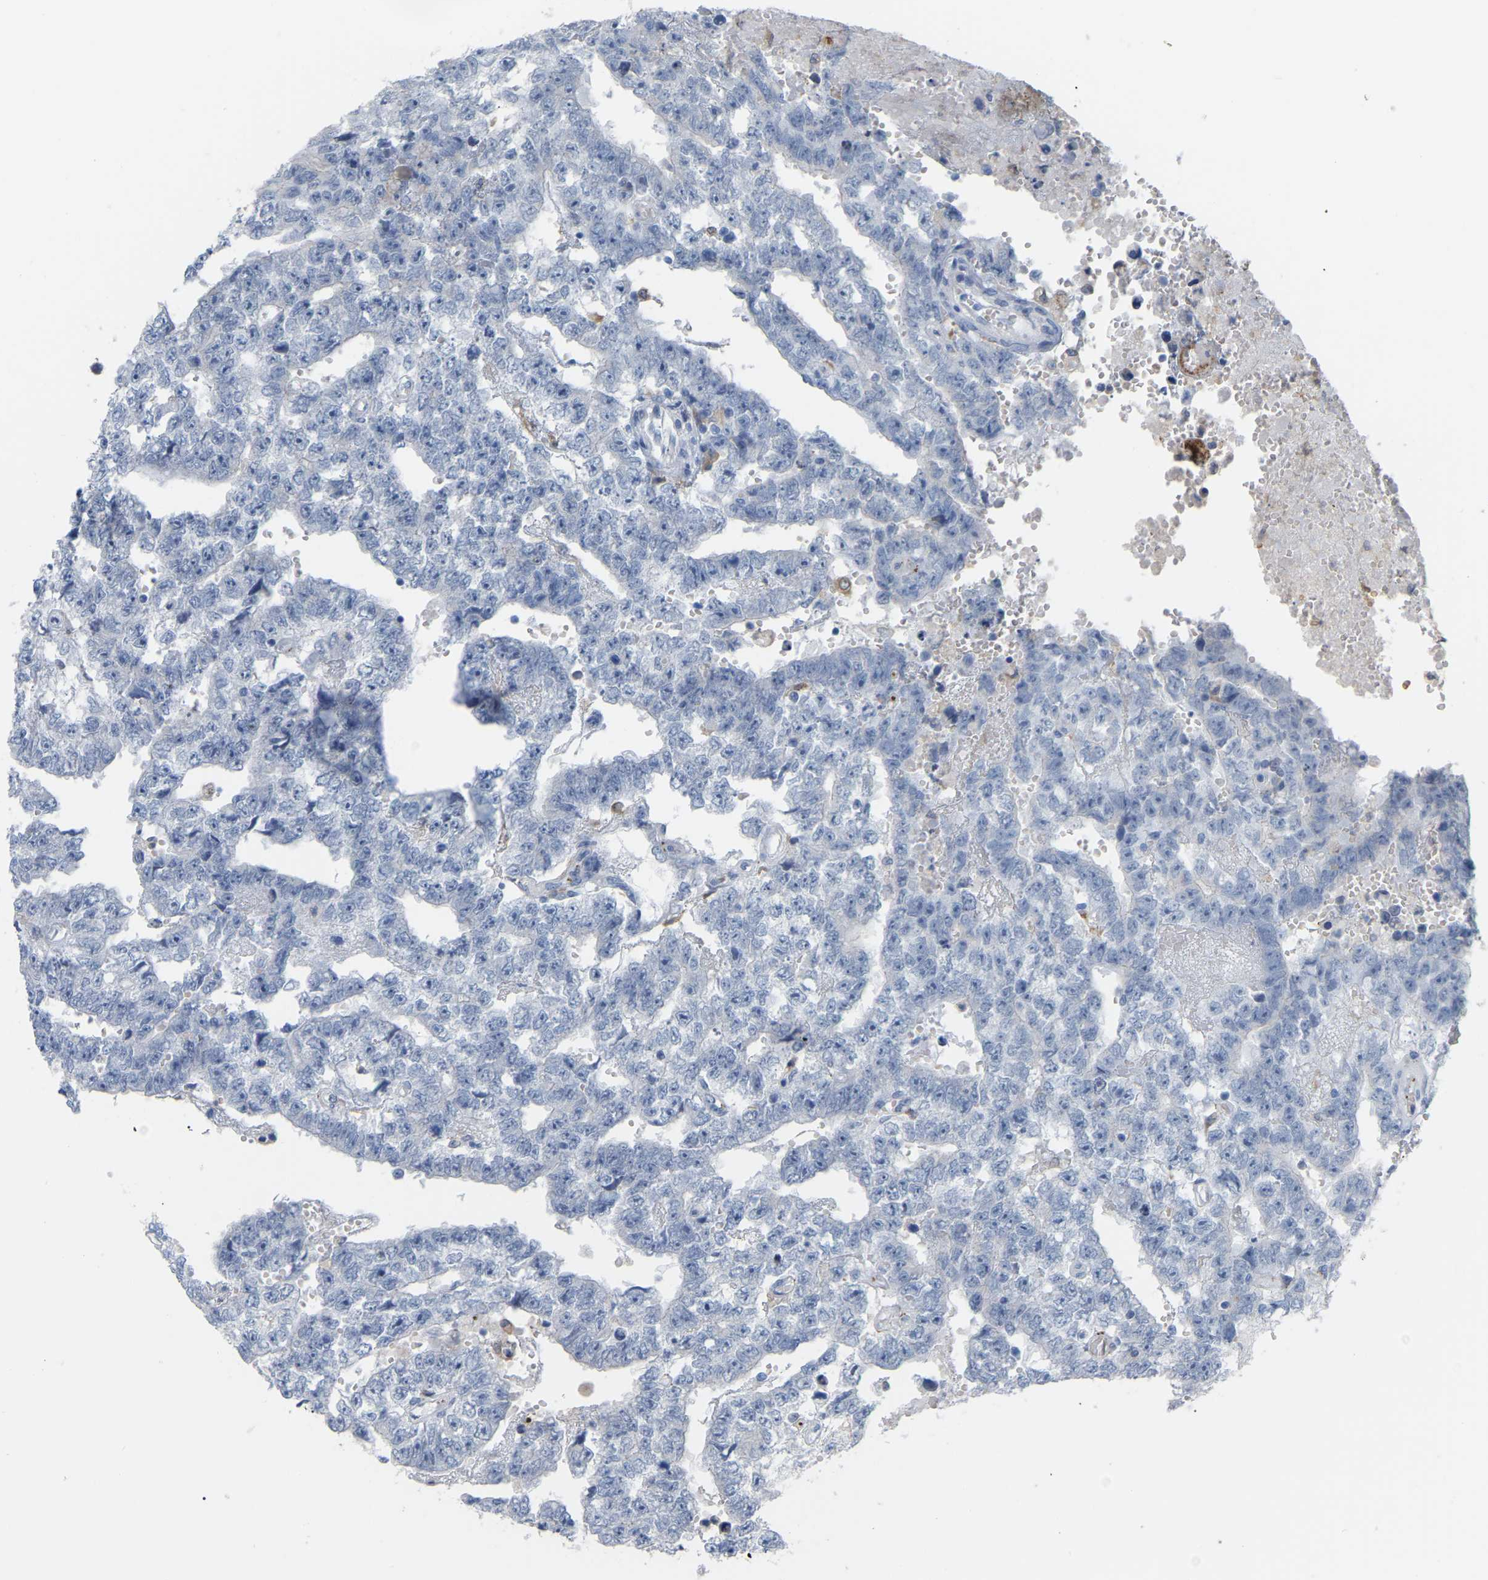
{"staining": {"intensity": "negative", "quantity": "none", "location": "none"}, "tissue": "testis cancer", "cell_type": "Tumor cells", "image_type": "cancer", "snomed": [{"axis": "morphology", "description": "Carcinoma, Embryonal, NOS"}, {"axis": "topography", "description": "Testis"}], "caption": "The photomicrograph reveals no significant positivity in tumor cells of testis embryonal carcinoma.", "gene": "PTGS1", "patient": {"sex": "male", "age": 25}}